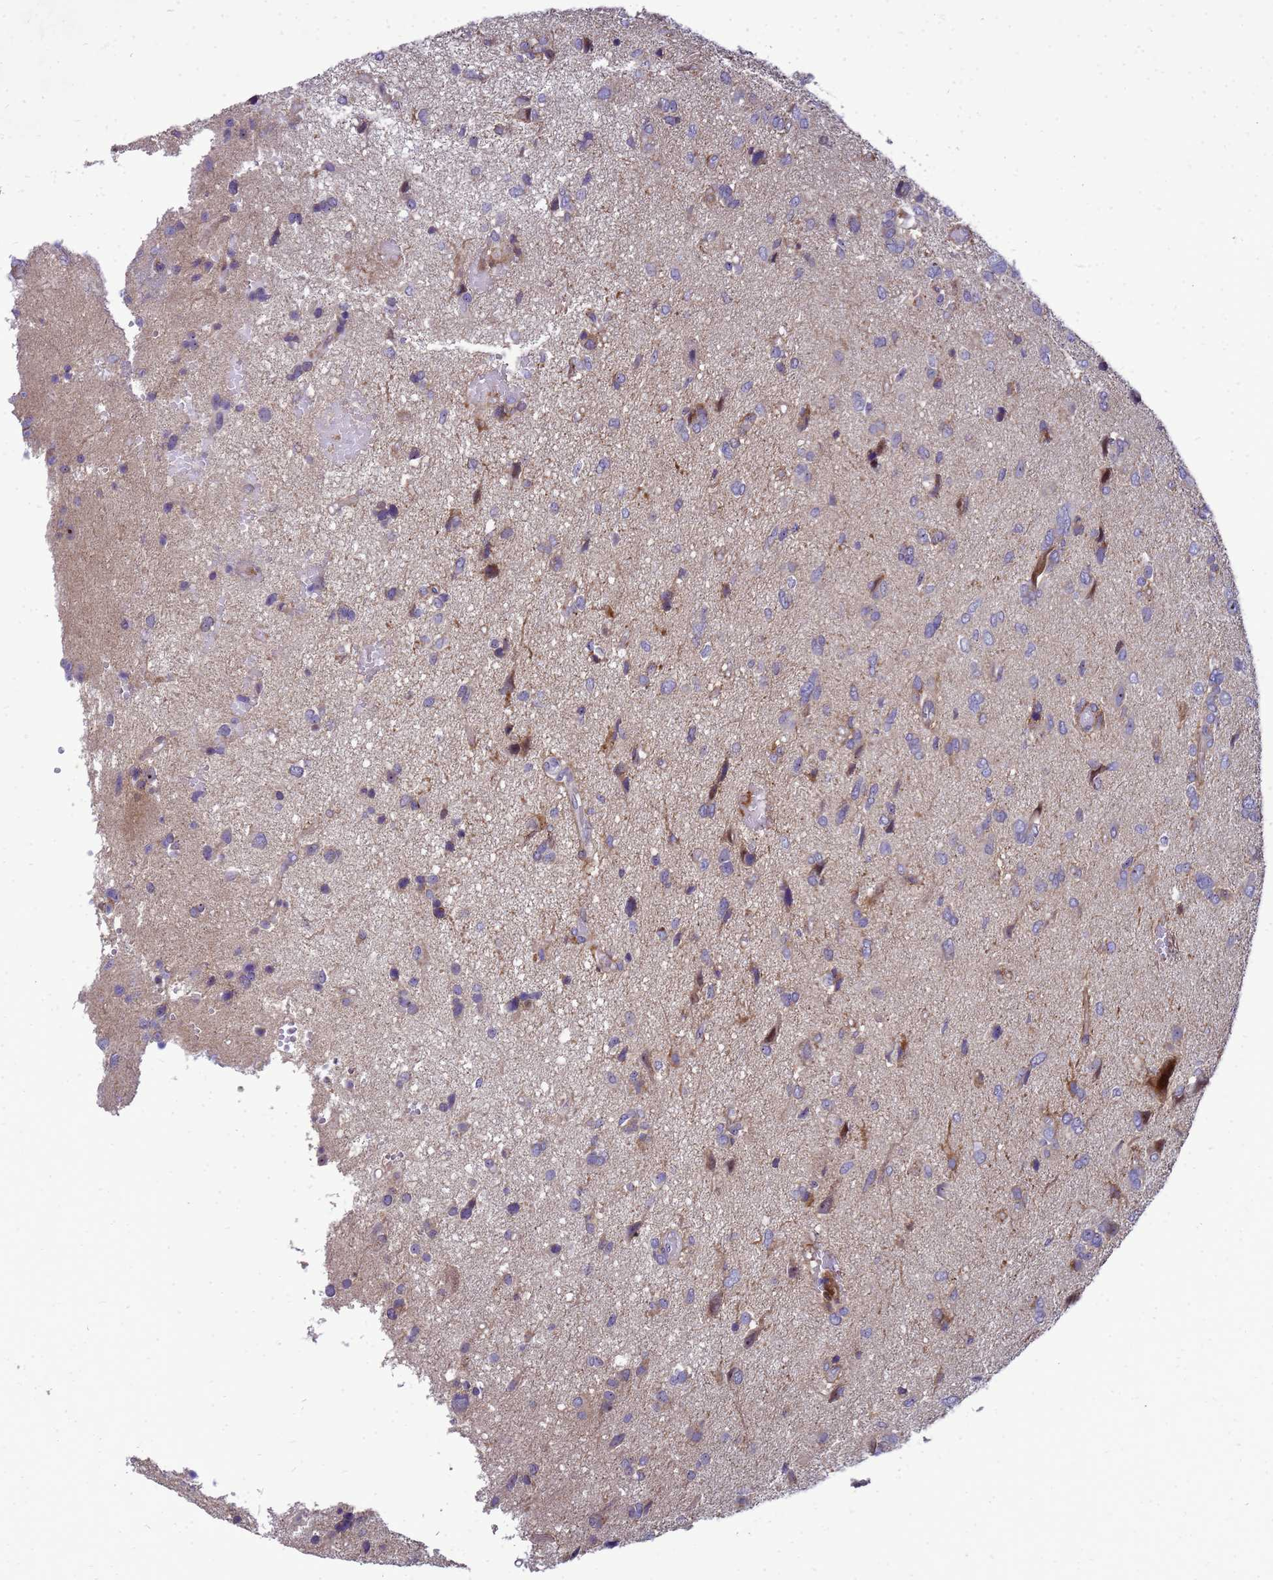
{"staining": {"intensity": "negative", "quantity": "none", "location": "none"}, "tissue": "glioma", "cell_type": "Tumor cells", "image_type": "cancer", "snomed": [{"axis": "morphology", "description": "Glioma, malignant, High grade"}, {"axis": "topography", "description": "Brain"}], "caption": "Protein analysis of high-grade glioma (malignant) reveals no significant positivity in tumor cells. (DAB (3,3'-diaminobenzidine) immunohistochemistry (IHC) with hematoxylin counter stain).", "gene": "RSPO1", "patient": {"sex": "female", "age": 59}}